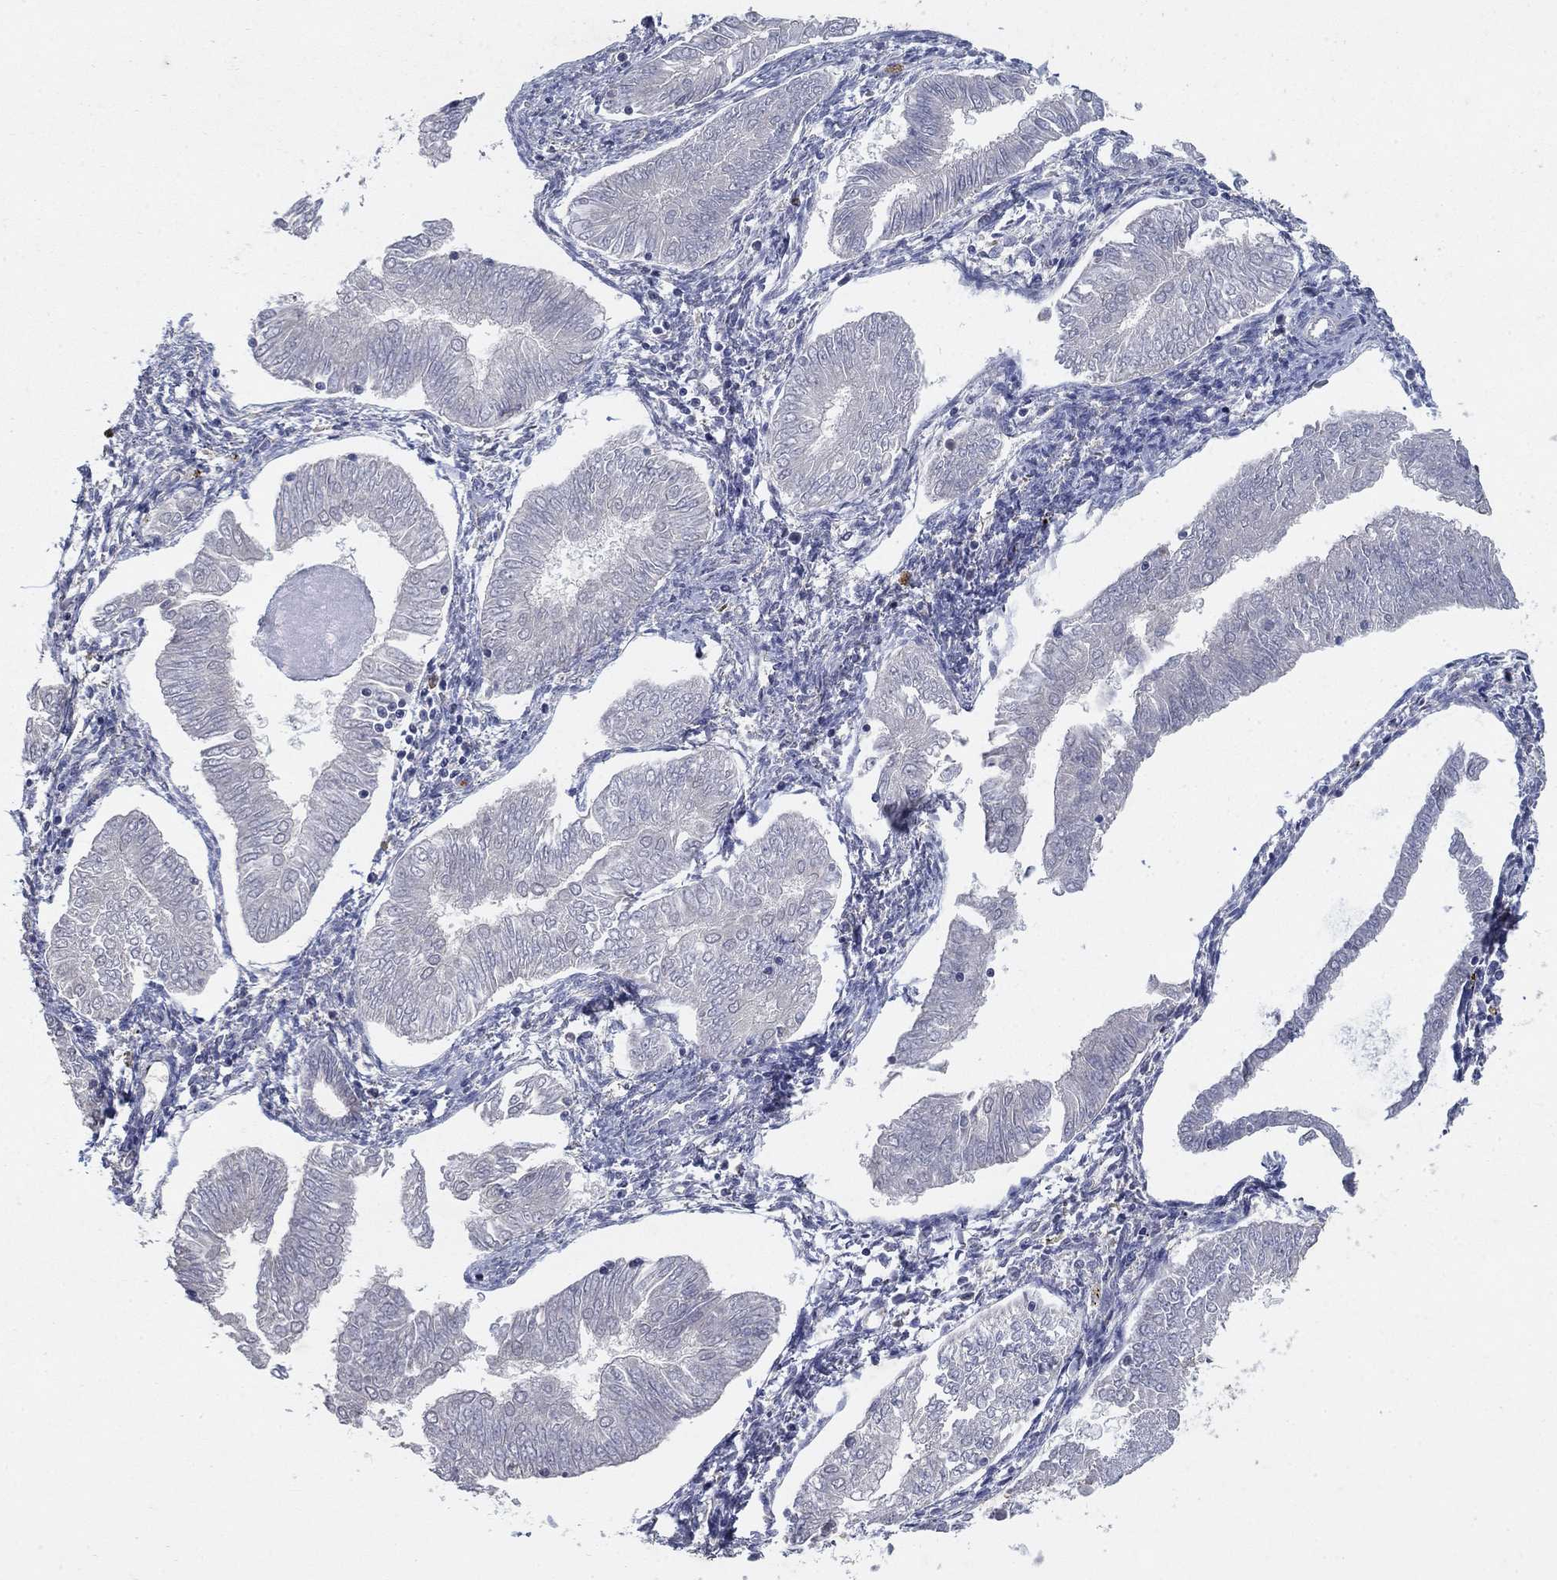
{"staining": {"intensity": "negative", "quantity": "none", "location": "none"}, "tissue": "endometrial cancer", "cell_type": "Tumor cells", "image_type": "cancer", "snomed": [{"axis": "morphology", "description": "Adenocarcinoma, NOS"}, {"axis": "topography", "description": "Endometrium"}], "caption": "A photomicrograph of human endometrial cancer is negative for staining in tumor cells.", "gene": "PNPLA2", "patient": {"sex": "female", "age": 53}}